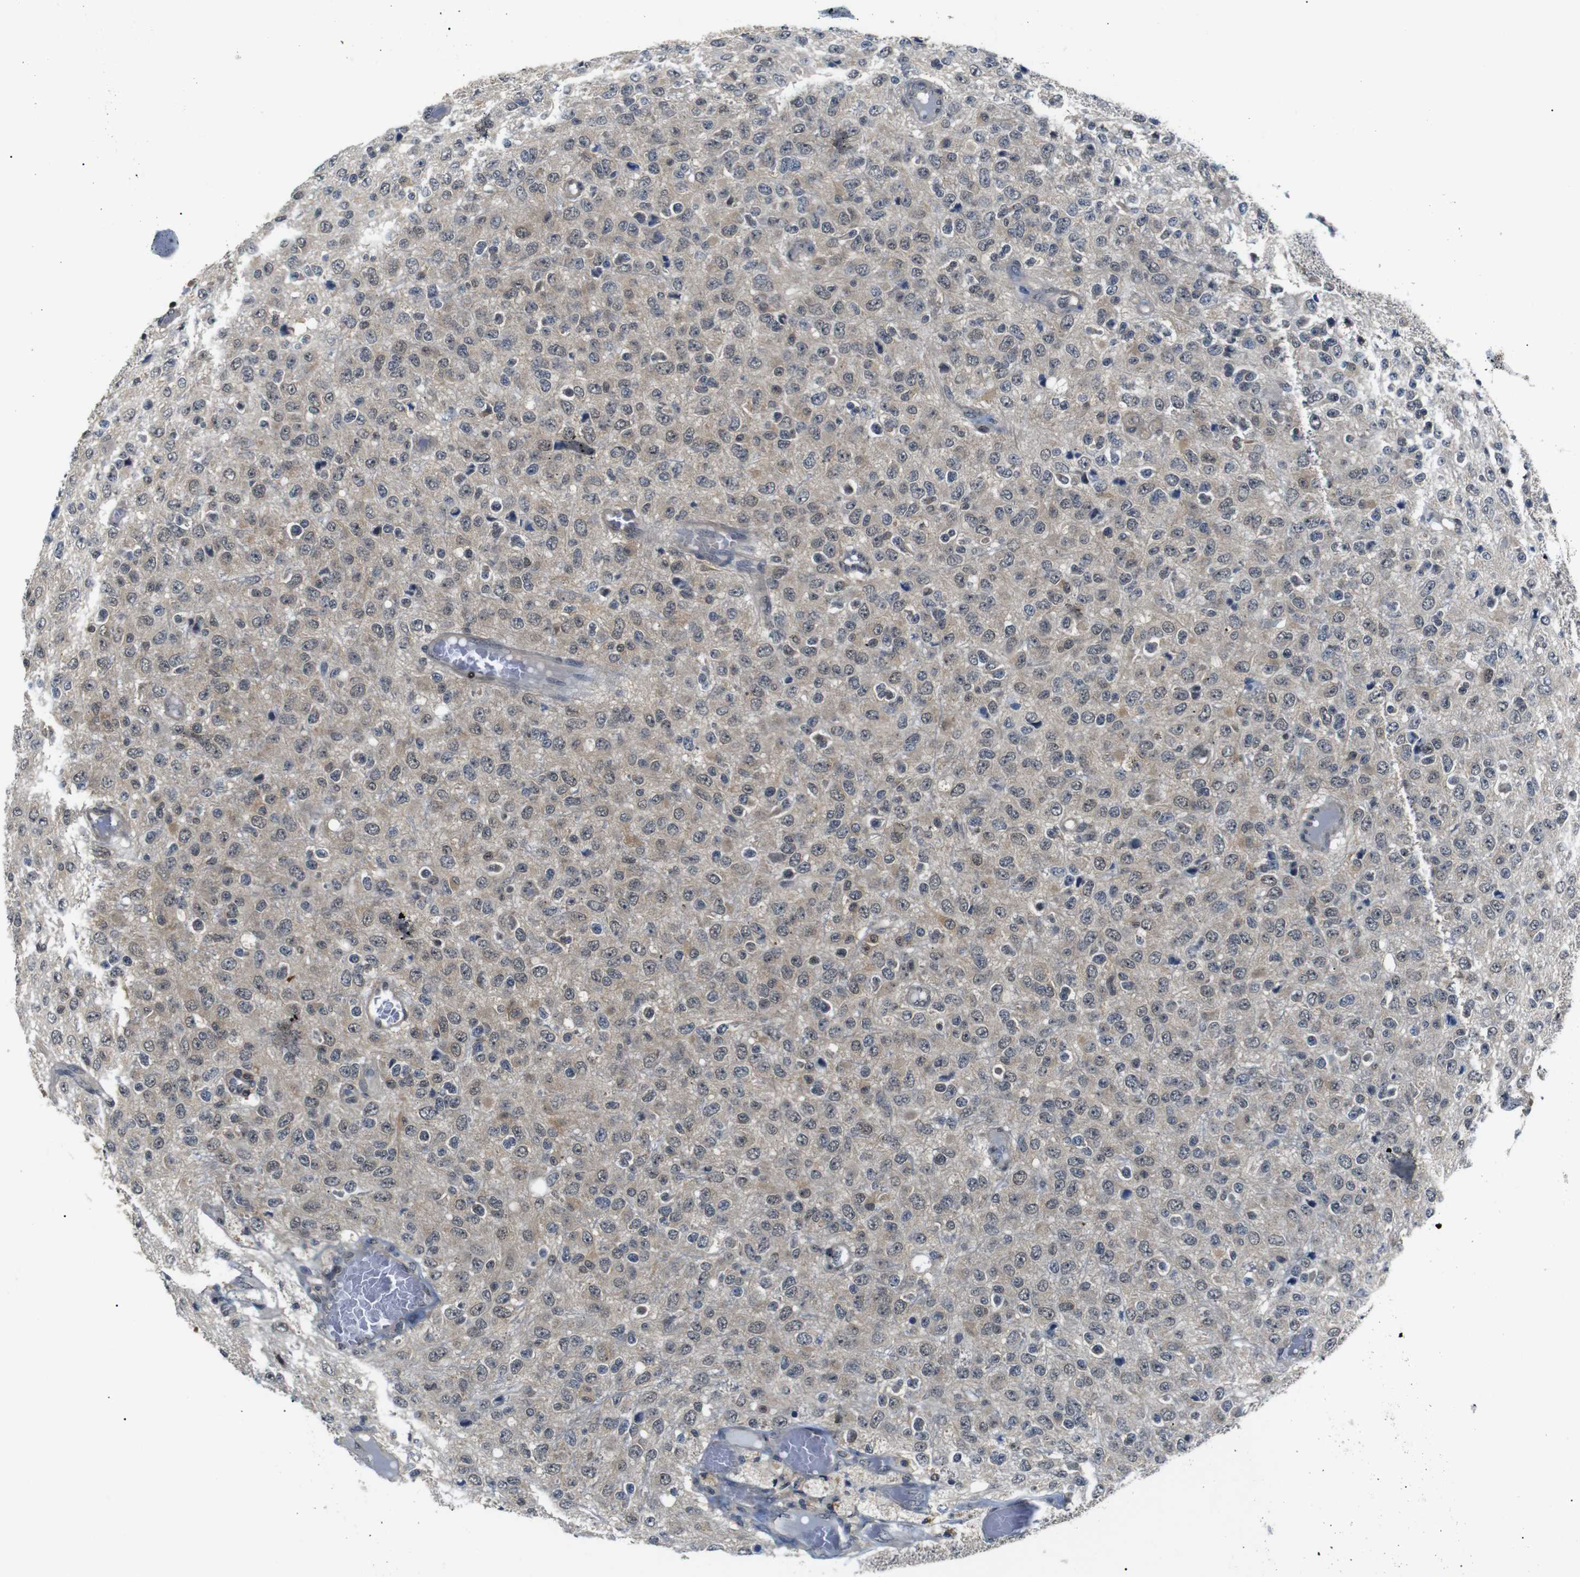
{"staining": {"intensity": "weak", "quantity": "<25%", "location": "cytoplasmic/membranous"}, "tissue": "glioma", "cell_type": "Tumor cells", "image_type": "cancer", "snomed": [{"axis": "morphology", "description": "Glioma, malignant, High grade"}, {"axis": "topography", "description": "pancreas cauda"}], "caption": "Image shows no significant protein staining in tumor cells of glioma.", "gene": "UBXN1", "patient": {"sex": "male", "age": 60}}